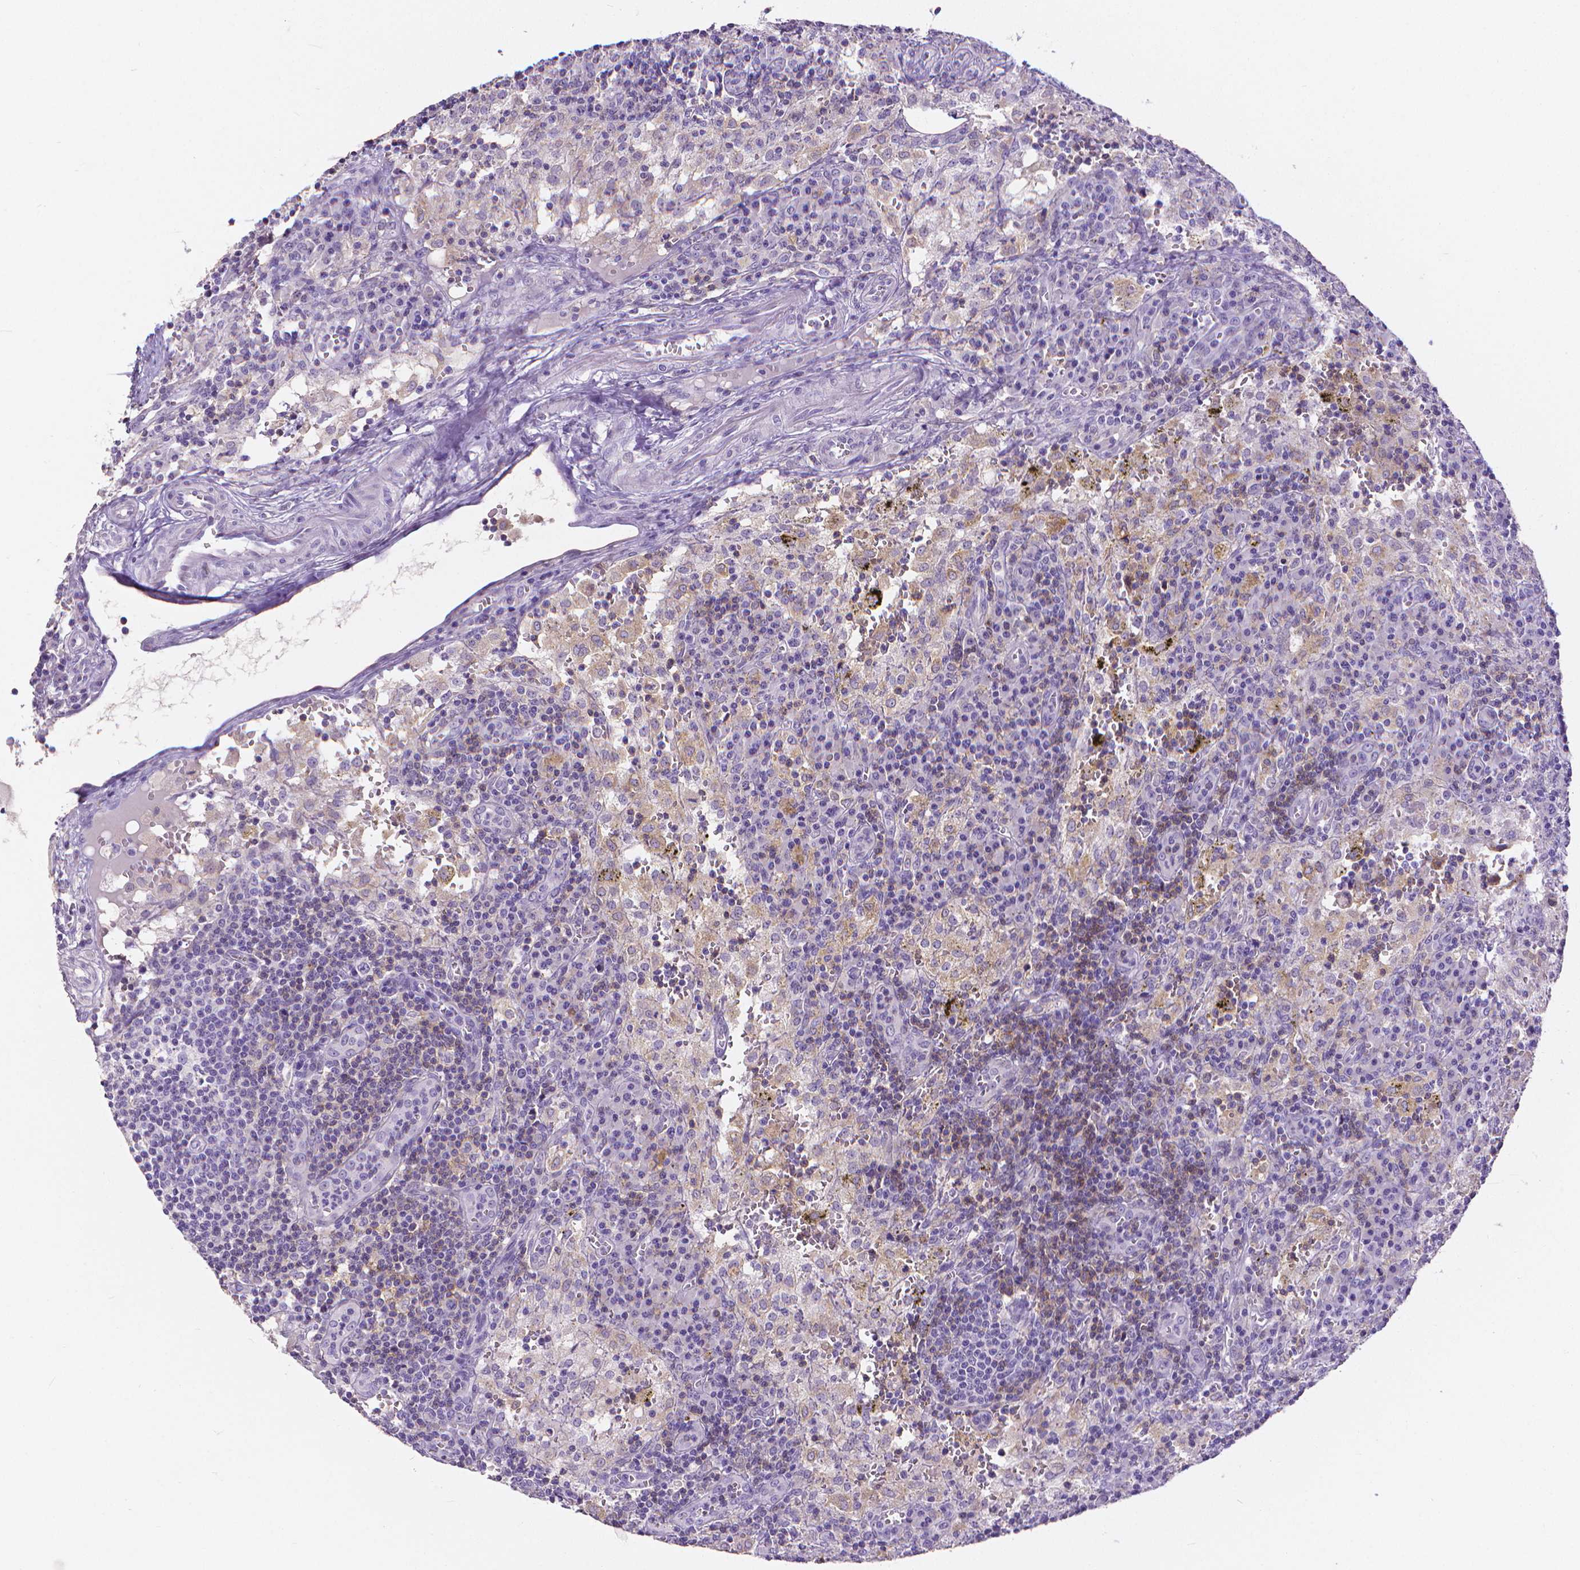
{"staining": {"intensity": "negative", "quantity": "none", "location": "none"}, "tissue": "lymph node", "cell_type": "Germinal center cells", "image_type": "normal", "snomed": [{"axis": "morphology", "description": "Normal tissue, NOS"}, {"axis": "topography", "description": "Lymph node"}], "caption": "Germinal center cells show no significant protein staining in unremarkable lymph node.", "gene": "CD4", "patient": {"sex": "male", "age": 62}}